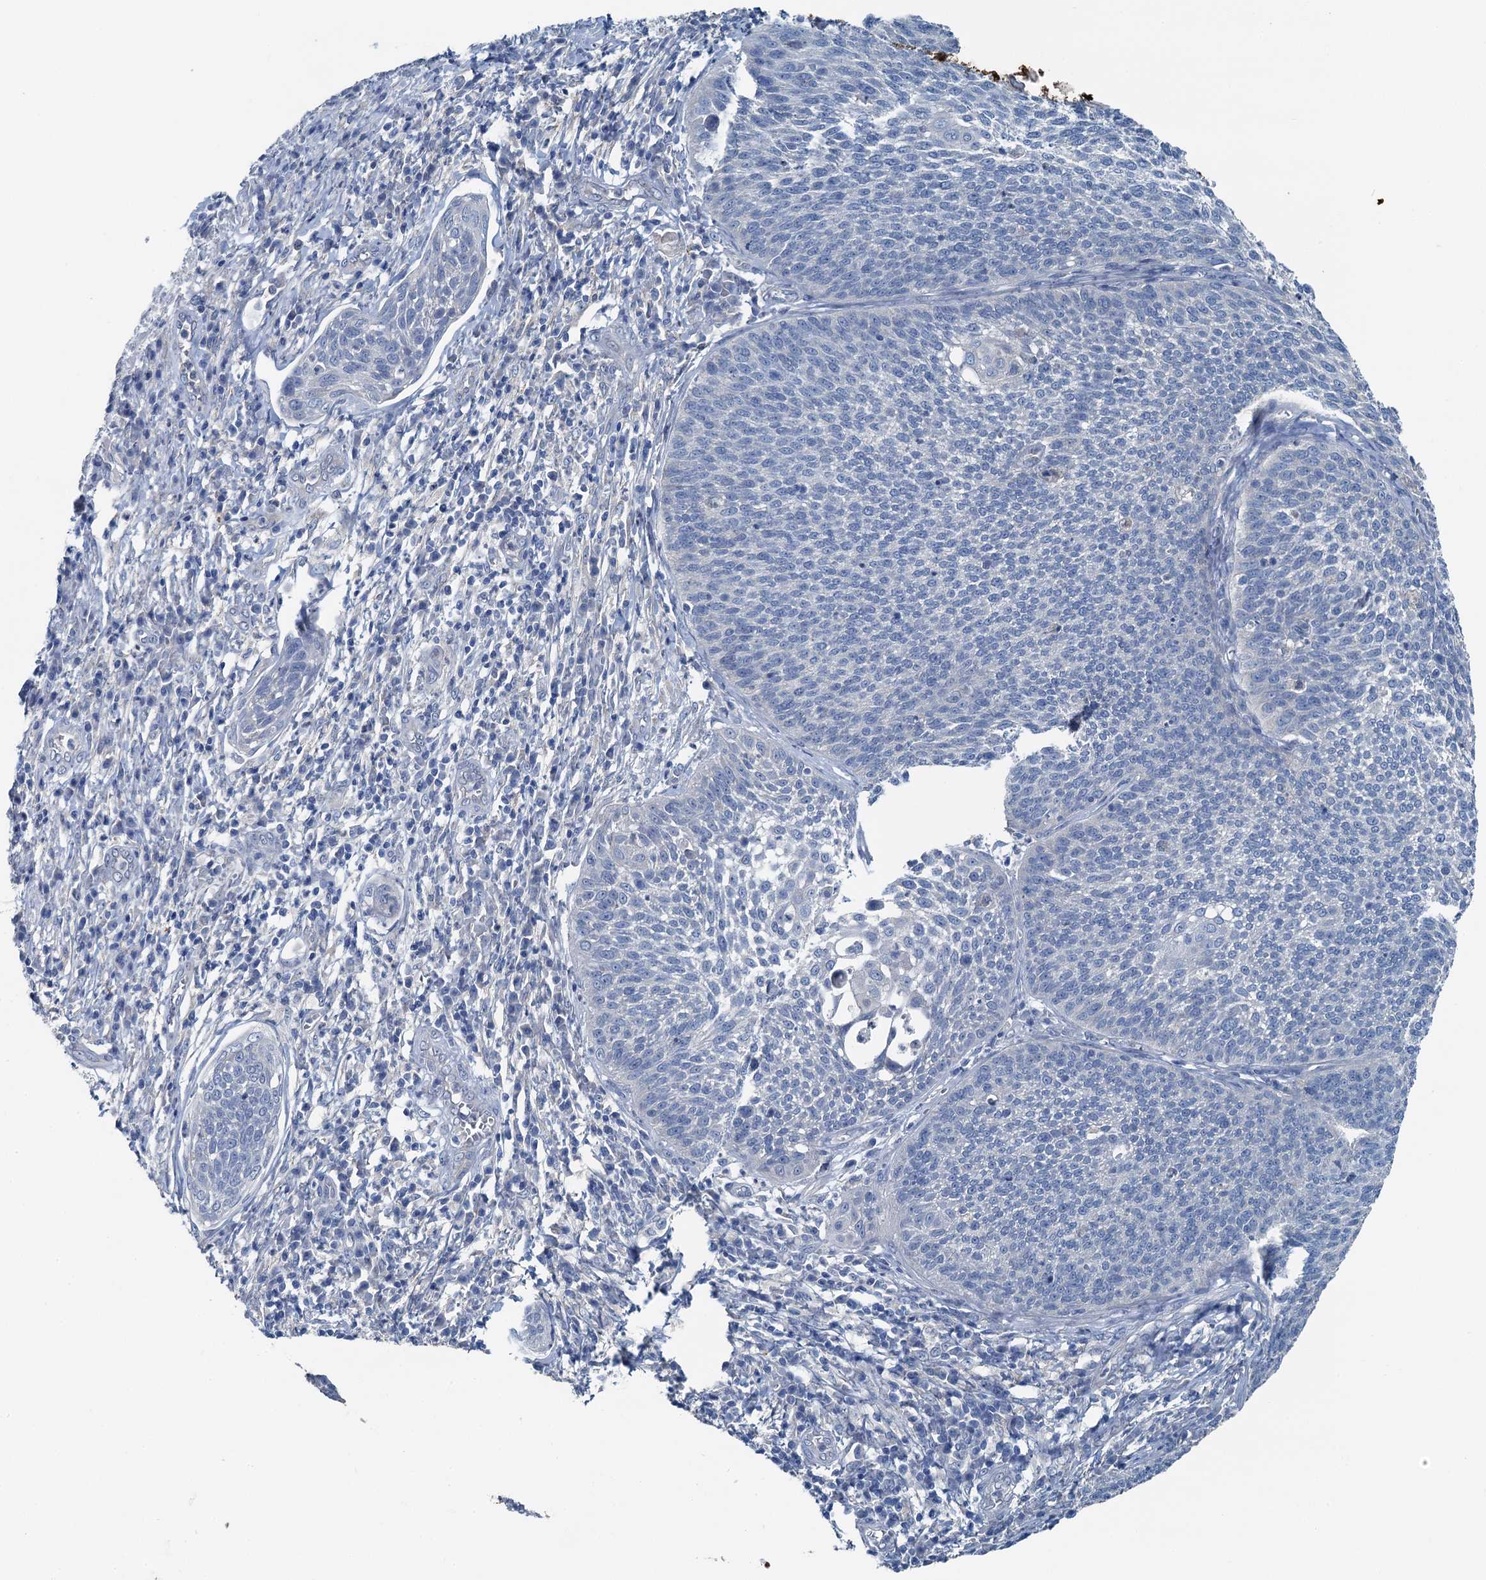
{"staining": {"intensity": "negative", "quantity": "none", "location": "none"}, "tissue": "cervical cancer", "cell_type": "Tumor cells", "image_type": "cancer", "snomed": [{"axis": "morphology", "description": "Squamous cell carcinoma, NOS"}, {"axis": "topography", "description": "Cervix"}], "caption": "The IHC image has no significant staining in tumor cells of cervical squamous cell carcinoma tissue. (DAB (3,3'-diaminobenzidine) IHC with hematoxylin counter stain).", "gene": "C6orf120", "patient": {"sex": "female", "age": 34}}